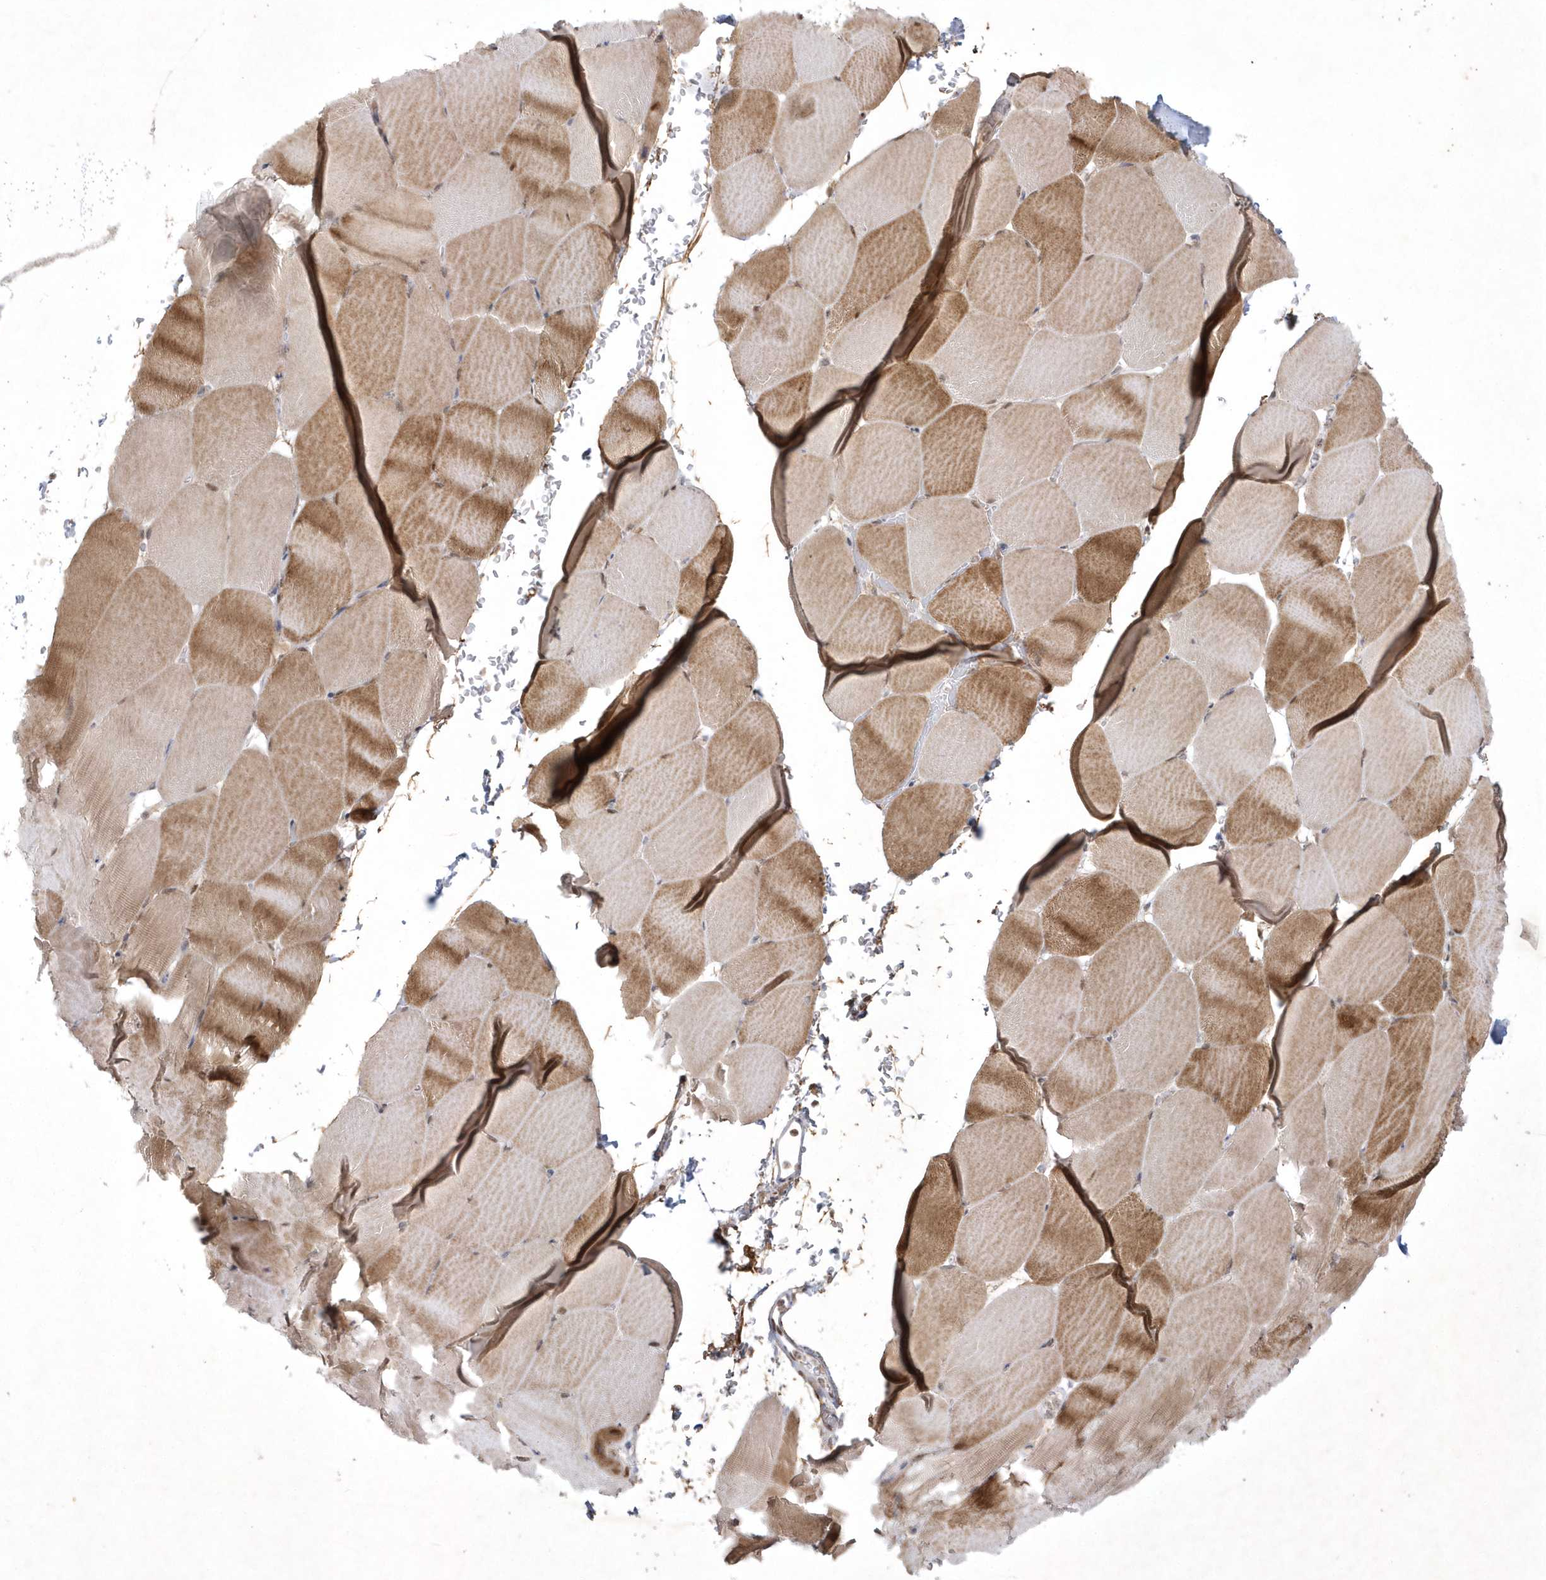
{"staining": {"intensity": "moderate", "quantity": "25%-75%", "location": "cytoplasmic/membranous"}, "tissue": "skeletal muscle", "cell_type": "Myocytes", "image_type": "normal", "snomed": [{"axis": "morphology", "description": "Normal tissue, NOS"}, {"axis": "topography", "description": "Skeletal muscle"}, {"axis": "topography", "description": "Parathyroid gland"}], "caption": "Moderate cytoplasmic/membranous protein positivity is appreciated in about 25%-75% of myocytes in skeletal muscle. The protein is stained brown, and the nuclei are stained in blue (DAB (3,3'-diaminobenzidine) IHC with brightfield microscopy, high magnification).", "gene": "CPSF3", "patient": {"sex": "female", "age": 37}}